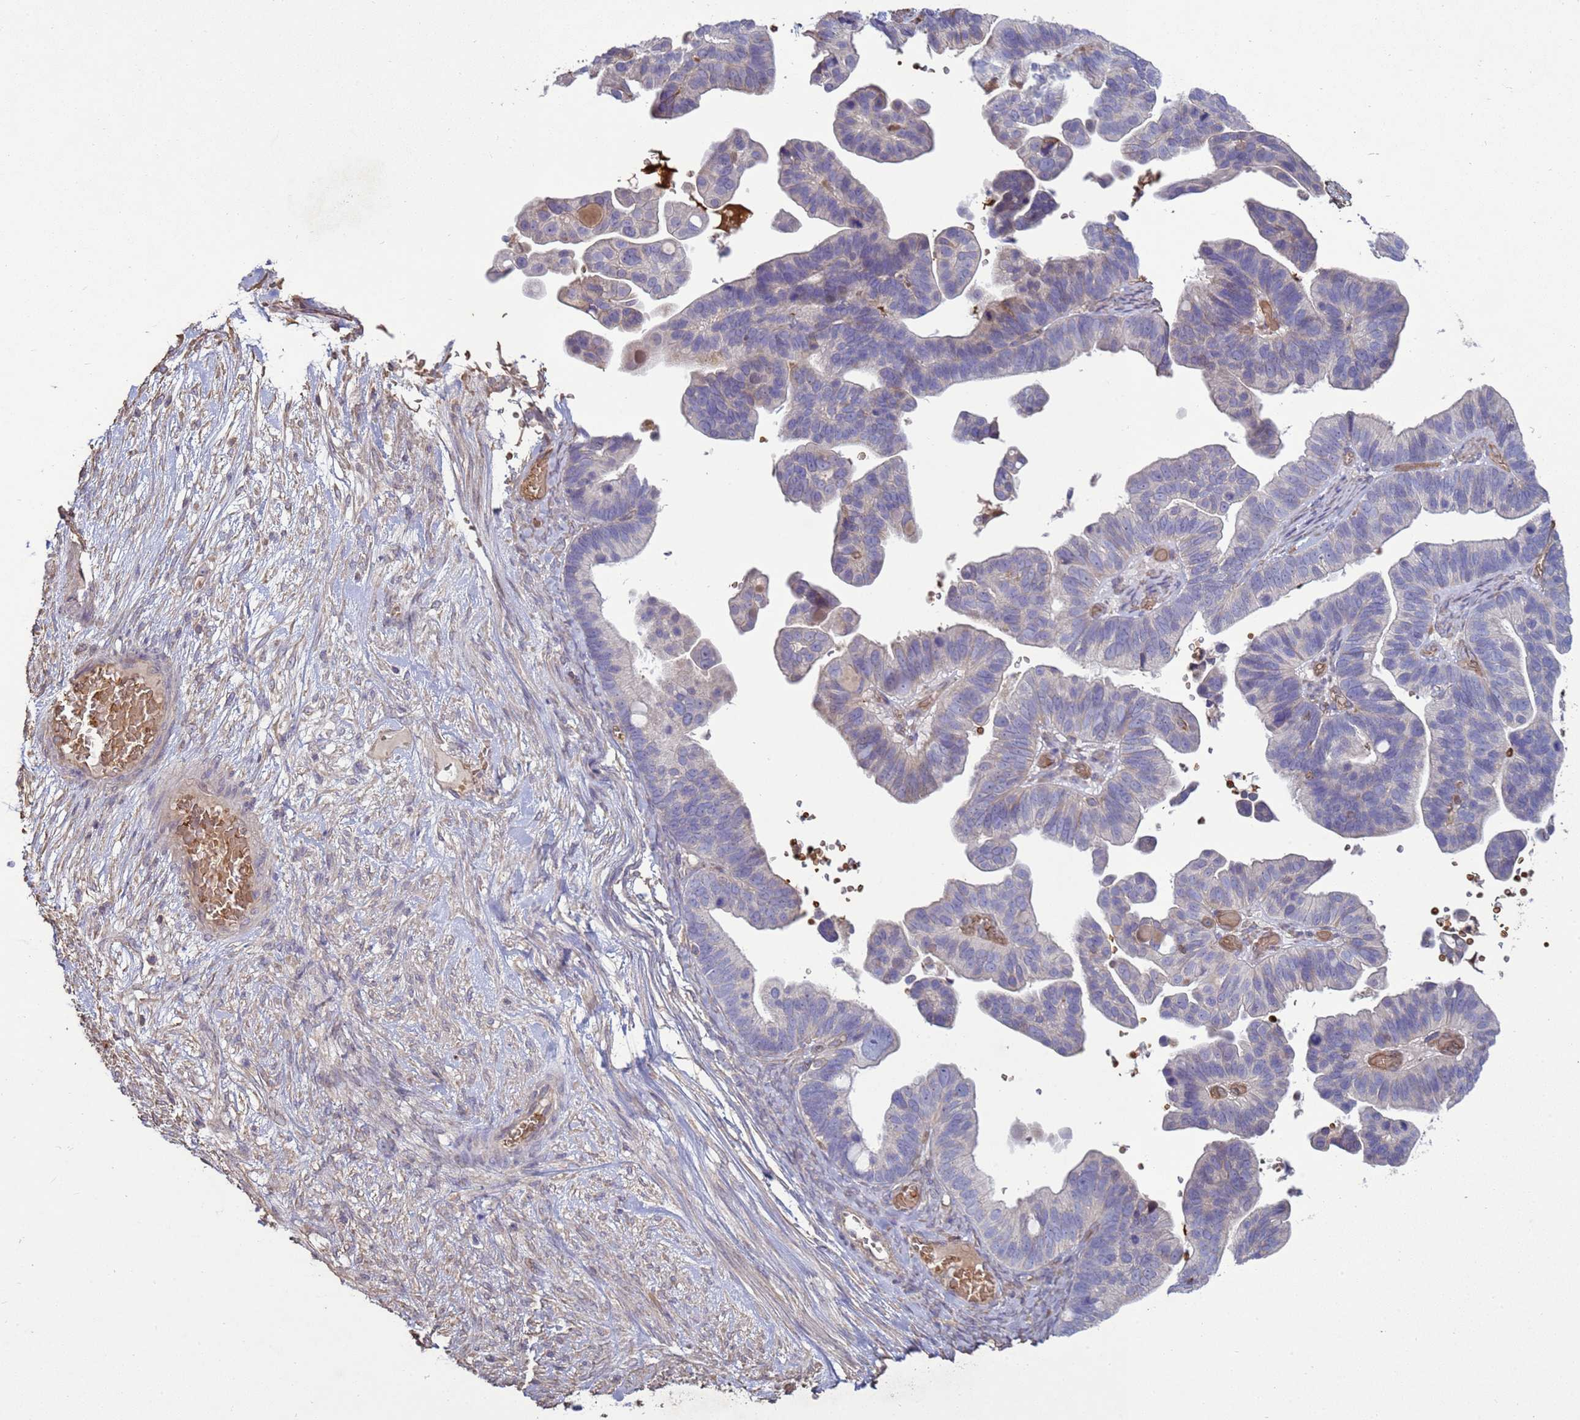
{"staining": {"intensity": "negative", "quantity": "none", "location": "none"}, "tissue": "ovarian cancer", "cell_type": "Tumor cells", "image_type": "cancer", "snomed": [{"axis": "morphology", "description": "Cystadenocarcinoma, serous, NOS"}, {"axis": "topography", "description": "Ovary"}], "caption": "IHC photomicrograph of neoplastic tissue: human serous cystadenocarcinoma (ovarian) stained with DAB (3,3'-diaminobenzidine) shows no significant protein staining in tumor cells.", "gene": "SGIP1", "patient": {"sex": "female", "age": 56}}